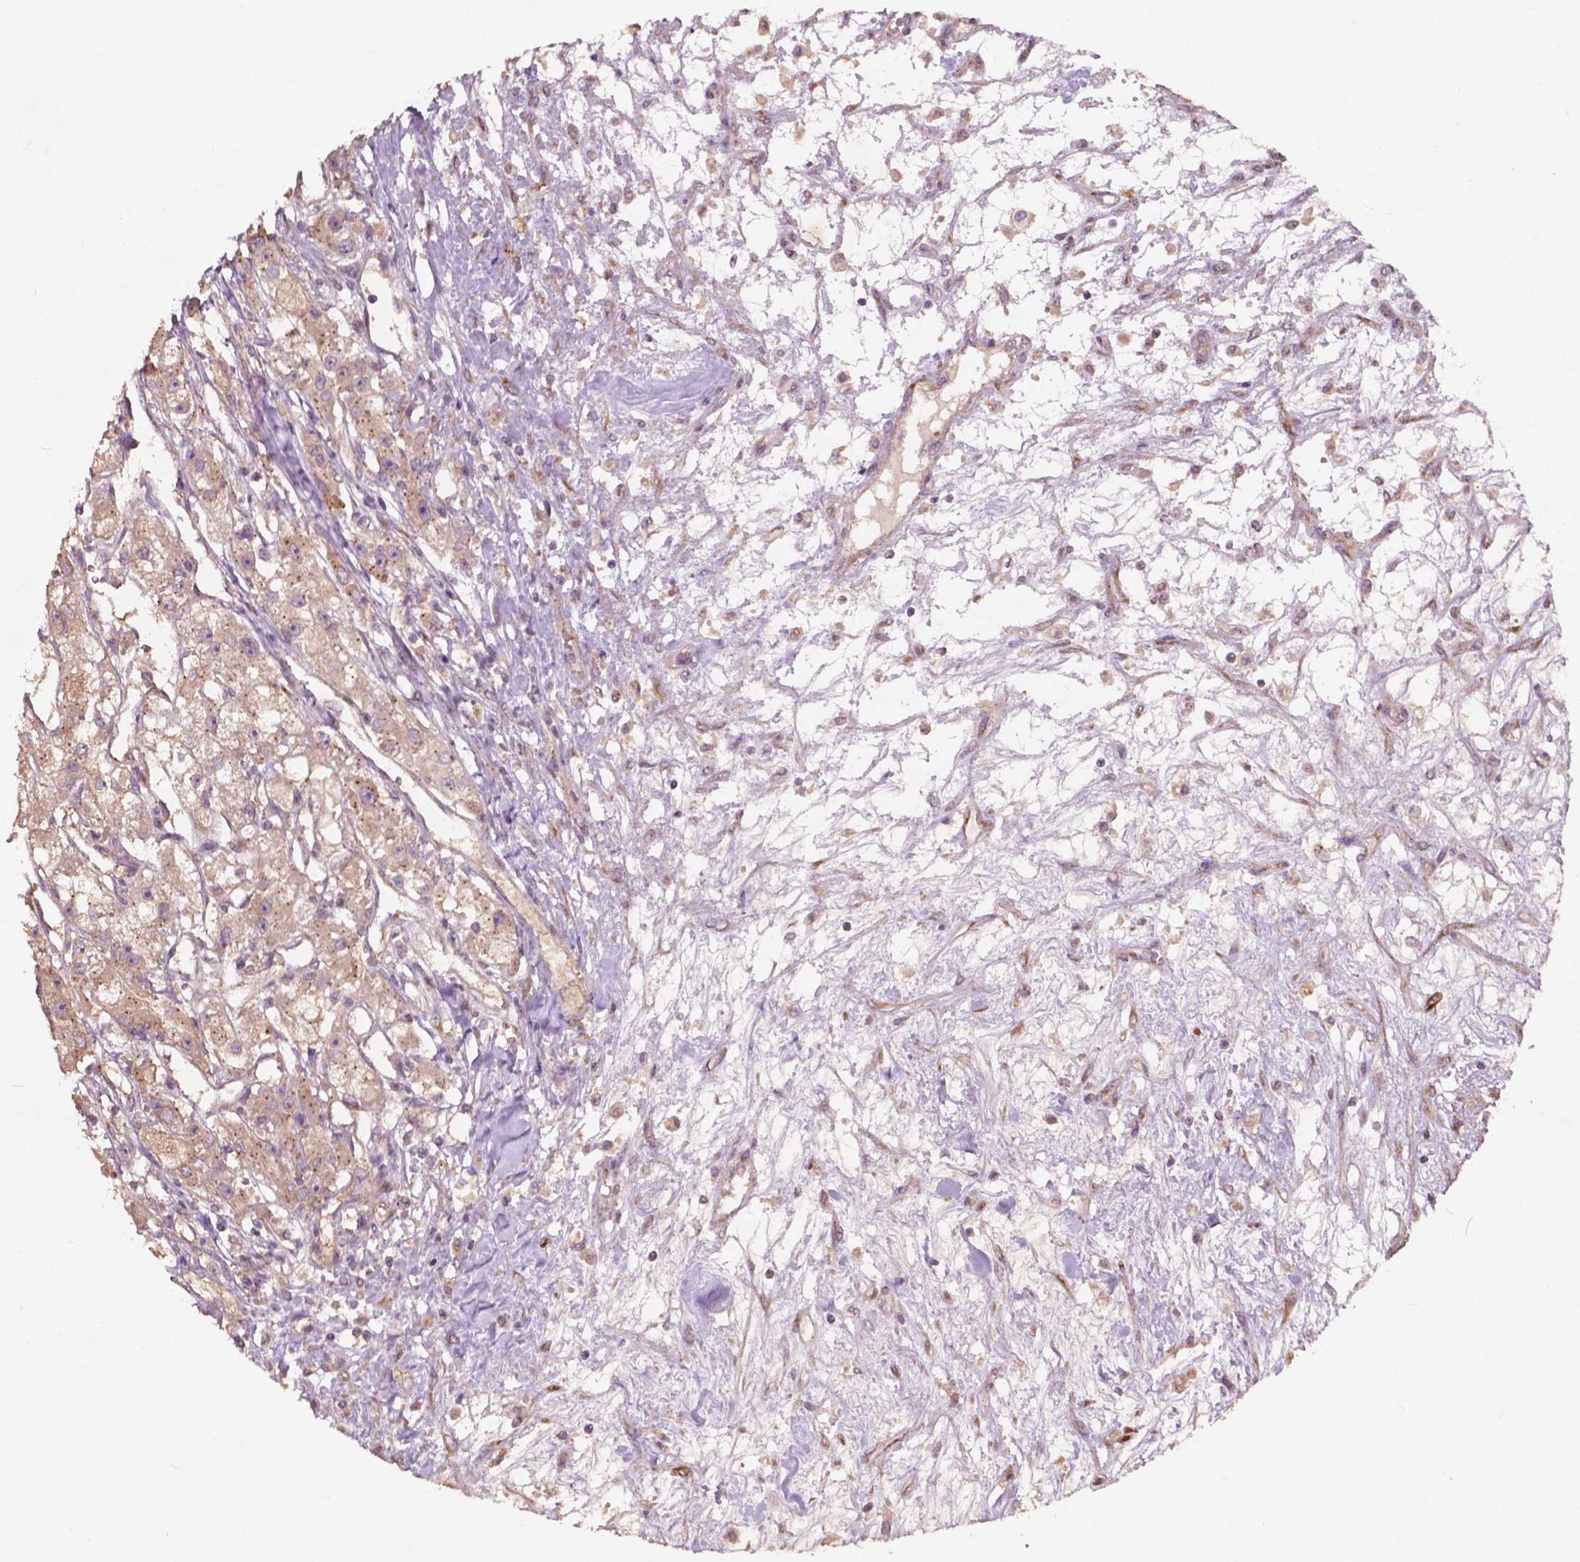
{"staining": {"intensity": "moderate", "quantity": ">75%", "location": "cytoplasmic/membranous"}, "tissue": "renal cancer", "cell_type": "Tumor cells", "image_type": "cancer", "snomed": [{"axis": "morphology", "description": "Adenocarcinoma, NOS"}, {"axis": "topography", "description": "Kidney"}], "caption": "IHC staining of renal cancer, which demonstrates medium levels of moderate cytoplasmic/membranous expression in about >75% of tumor cells indicating moderate cytoplasmic/membranous protein positivity. The staining was performed using DAB (brown) for protein detection and nuclei were counterstained in hematoxylin (blue).", "gene": "CHPT1", "patient": {"sex": "female", "age": 63}}